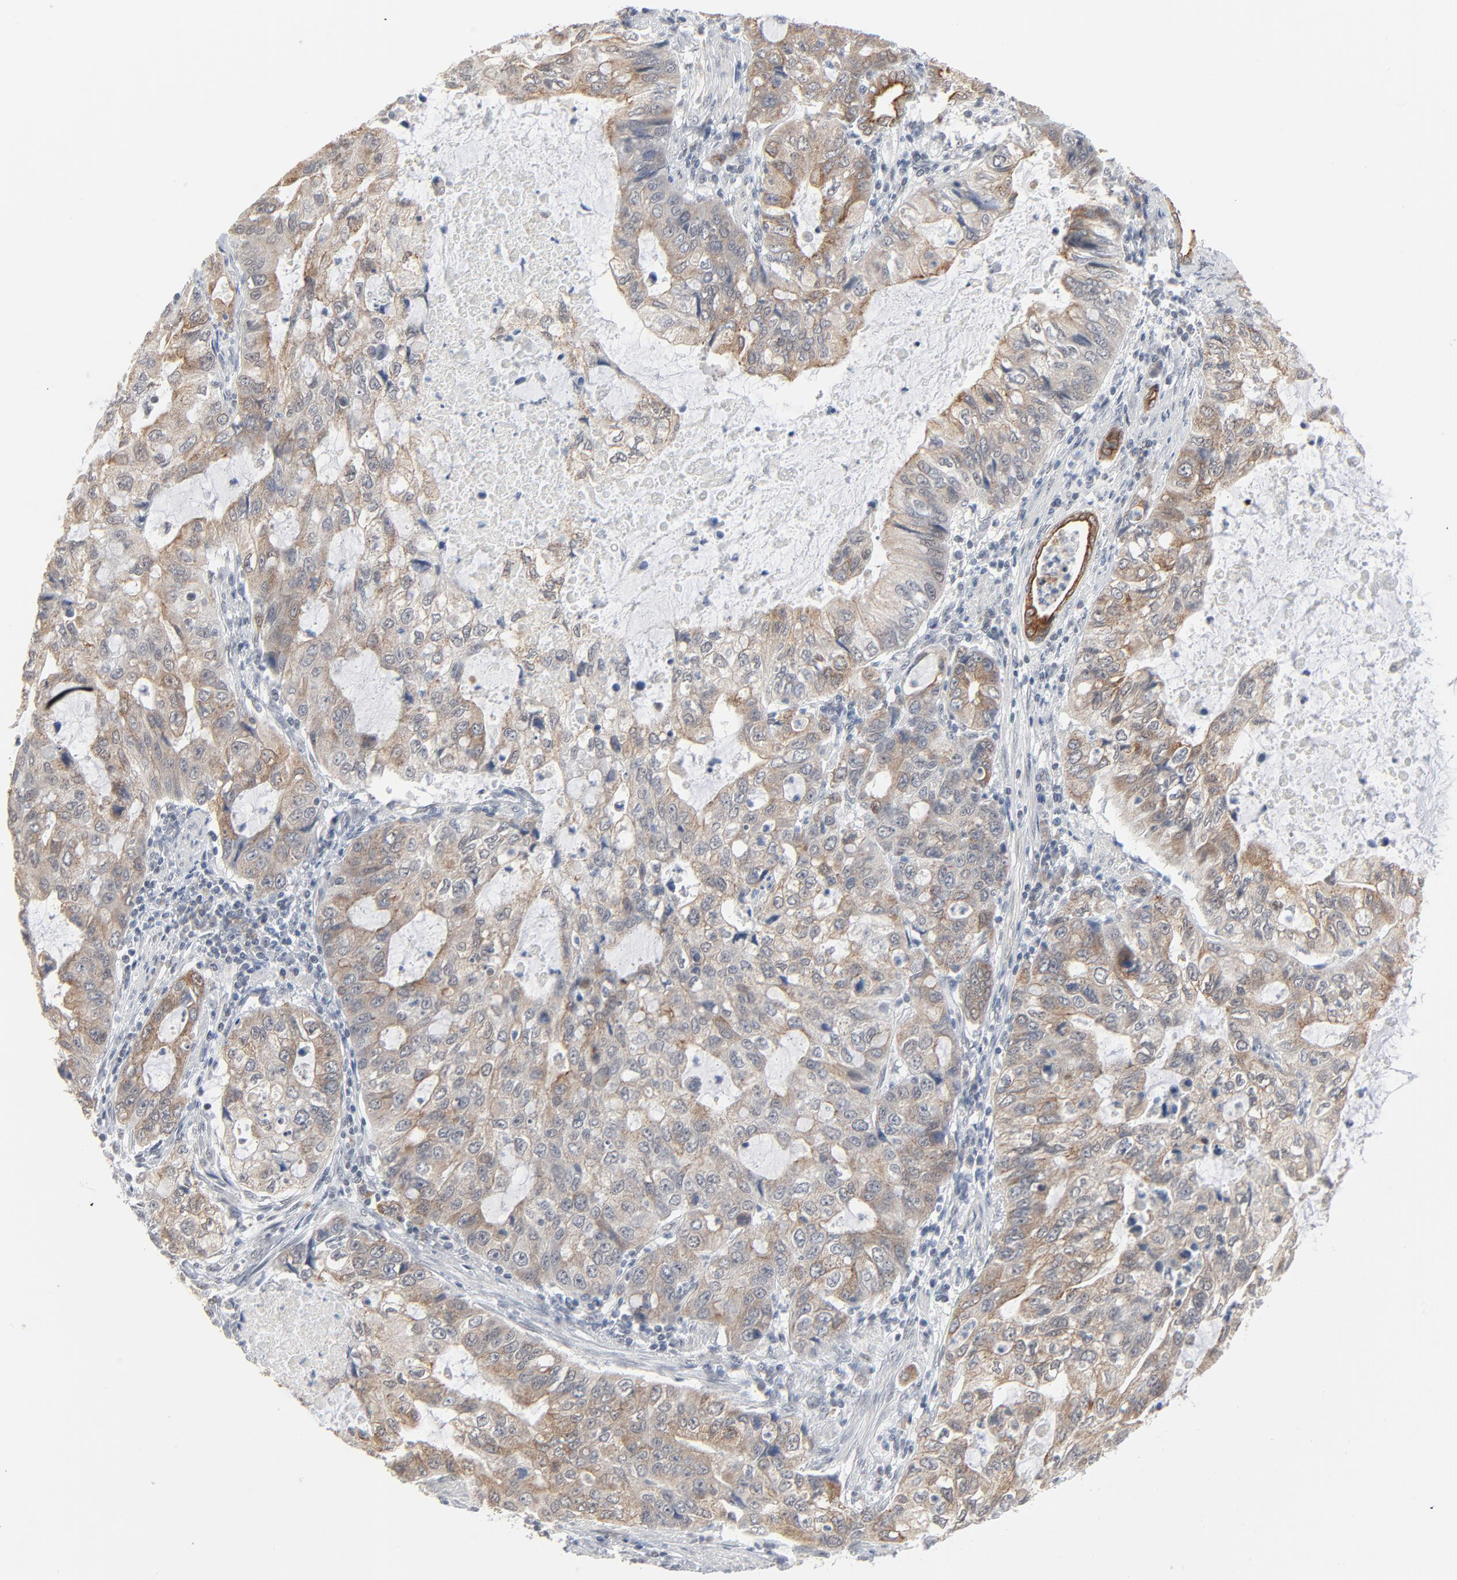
{"staining": {"intensity": "weak", "quantity": ">75%", "location": "cytoplasmic/membranous"}, "tissue": "stomach cancer", "cell_type": "Tumor cells", "image_type": "cancer", "snomed": [{"axis": "morphology", "description": "Adenocarcinoma, NOS"}, {"axis": "topography", "description": "Stomach, upper"}], "caption": "This is an image of immunohistochemistry (IHC) staining of adenocarcinoma (stomach), which shows weak positivity in the cytoplasmic/membranous of tumor cells.", "gene": "ITPR3", "patient": {"sex": "female", "age": 52}}